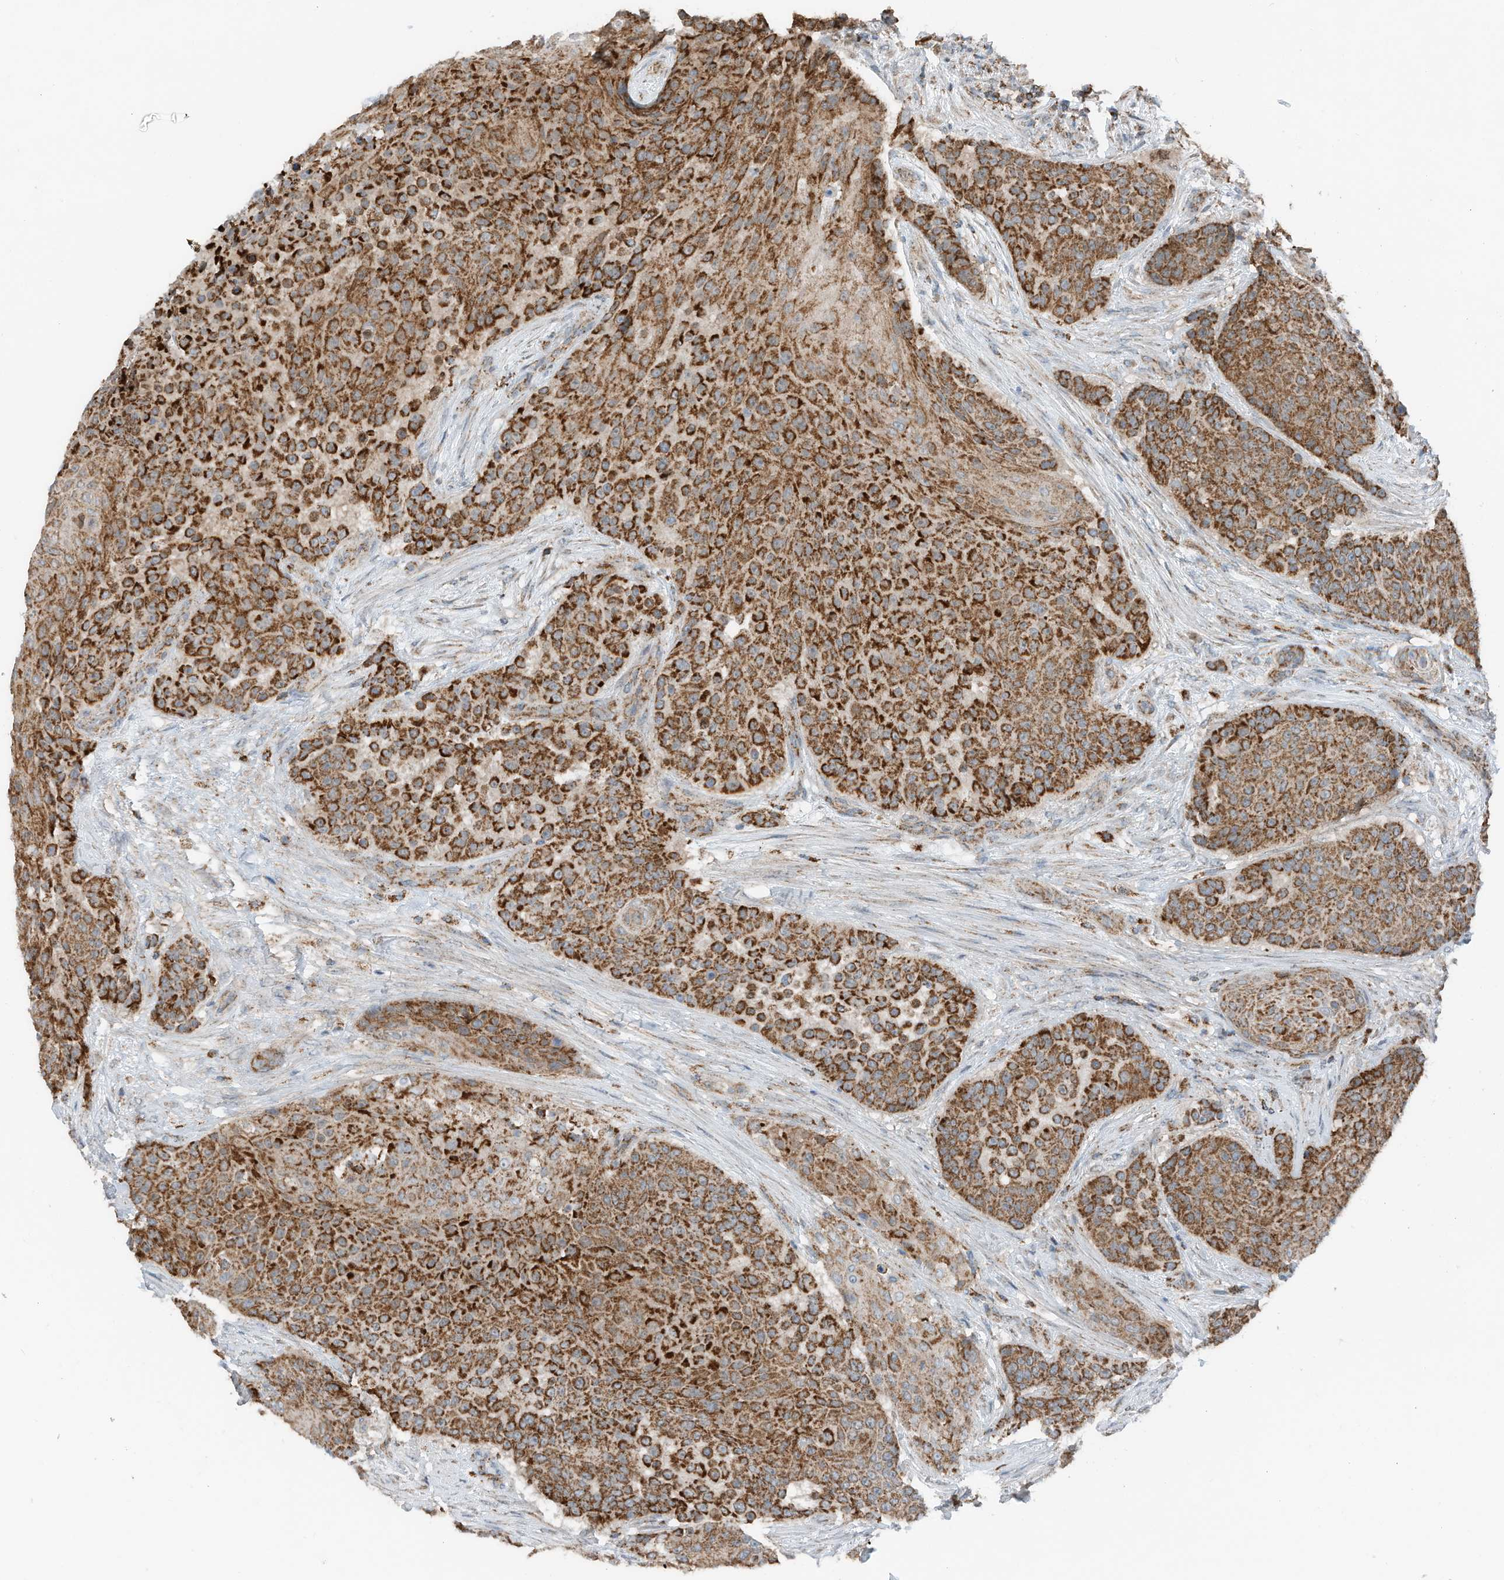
{"staining": {"intensity": "strong", "quantity": ">75%", "location": "cytoplasmic/membranous"}, "tissue": "urothelial cancer", "cell_type": "Tumor cells", "image_type": "cancer", "snomed": [{"axis": "morphology", "description": "Urothelial carcinoma, High grade"}, {"axis": "topography", "description": "Urinary bladder"}], "caption": "Protein expression analysis of urothelial cancer reveals strong cytoplasmic/membranous staining in about >75% of tumor cells.", "gene": "RMND1", "patient": {"sex": "female", "age": 63}}